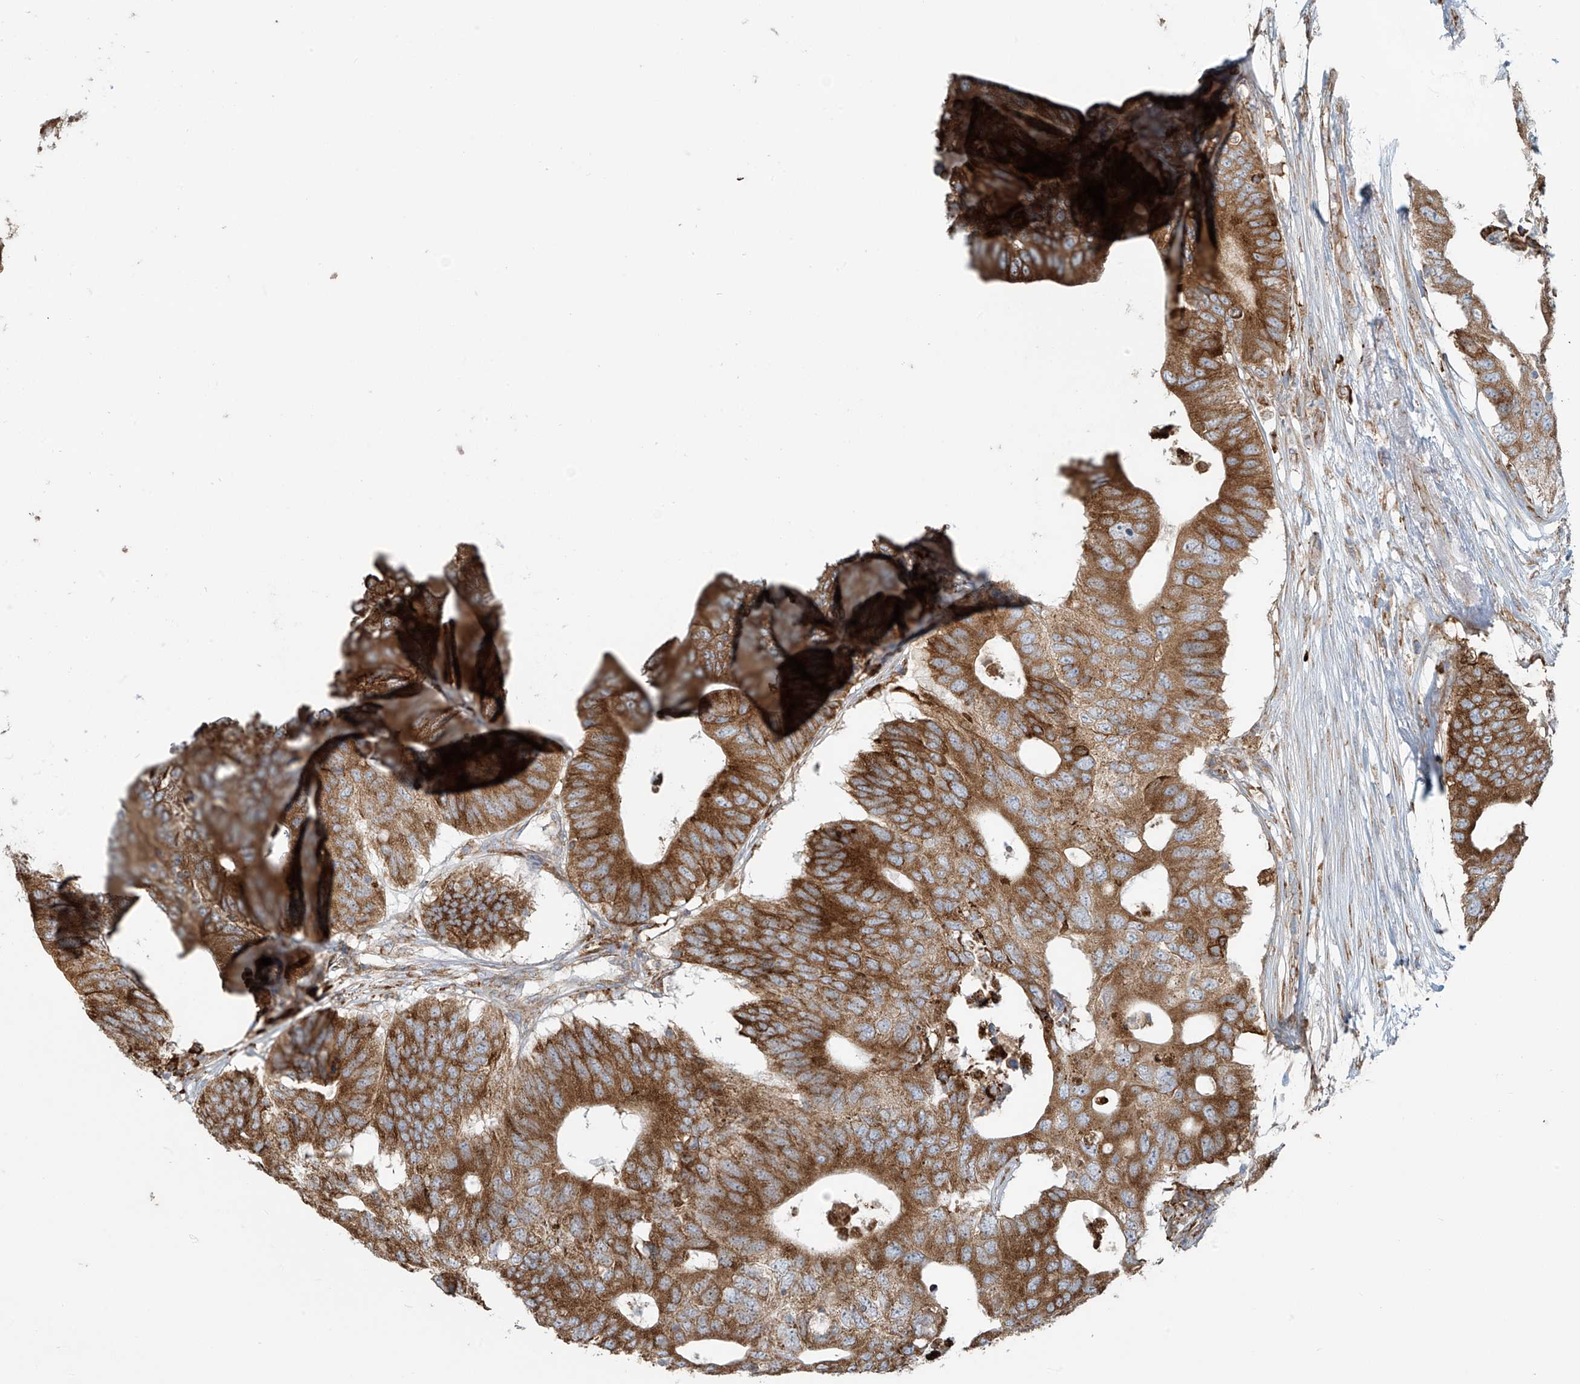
{"staining": {"intensity": "moderate", "quantity": ">75%", "location": "cytoplasmic/membranous"}, "tissue": "colorectal cancer", "cell_type": "Tumor cells", "image_type": "cancer", "snomed": [{"axis": "morphology", "description": "Adenocarcinoma, NOS"}, {"axis": "topography", "description": "Colon"}], "caption": "A photomicrograph showing moderate cytoplasmic/membranous positivity in about >75% of tumor cells in adenocarcinoma (colorectal), as visualized by brown immunohistochemical staining.", "gene": "KATNIP", "patient": {"sex": "male", "age": 71}}